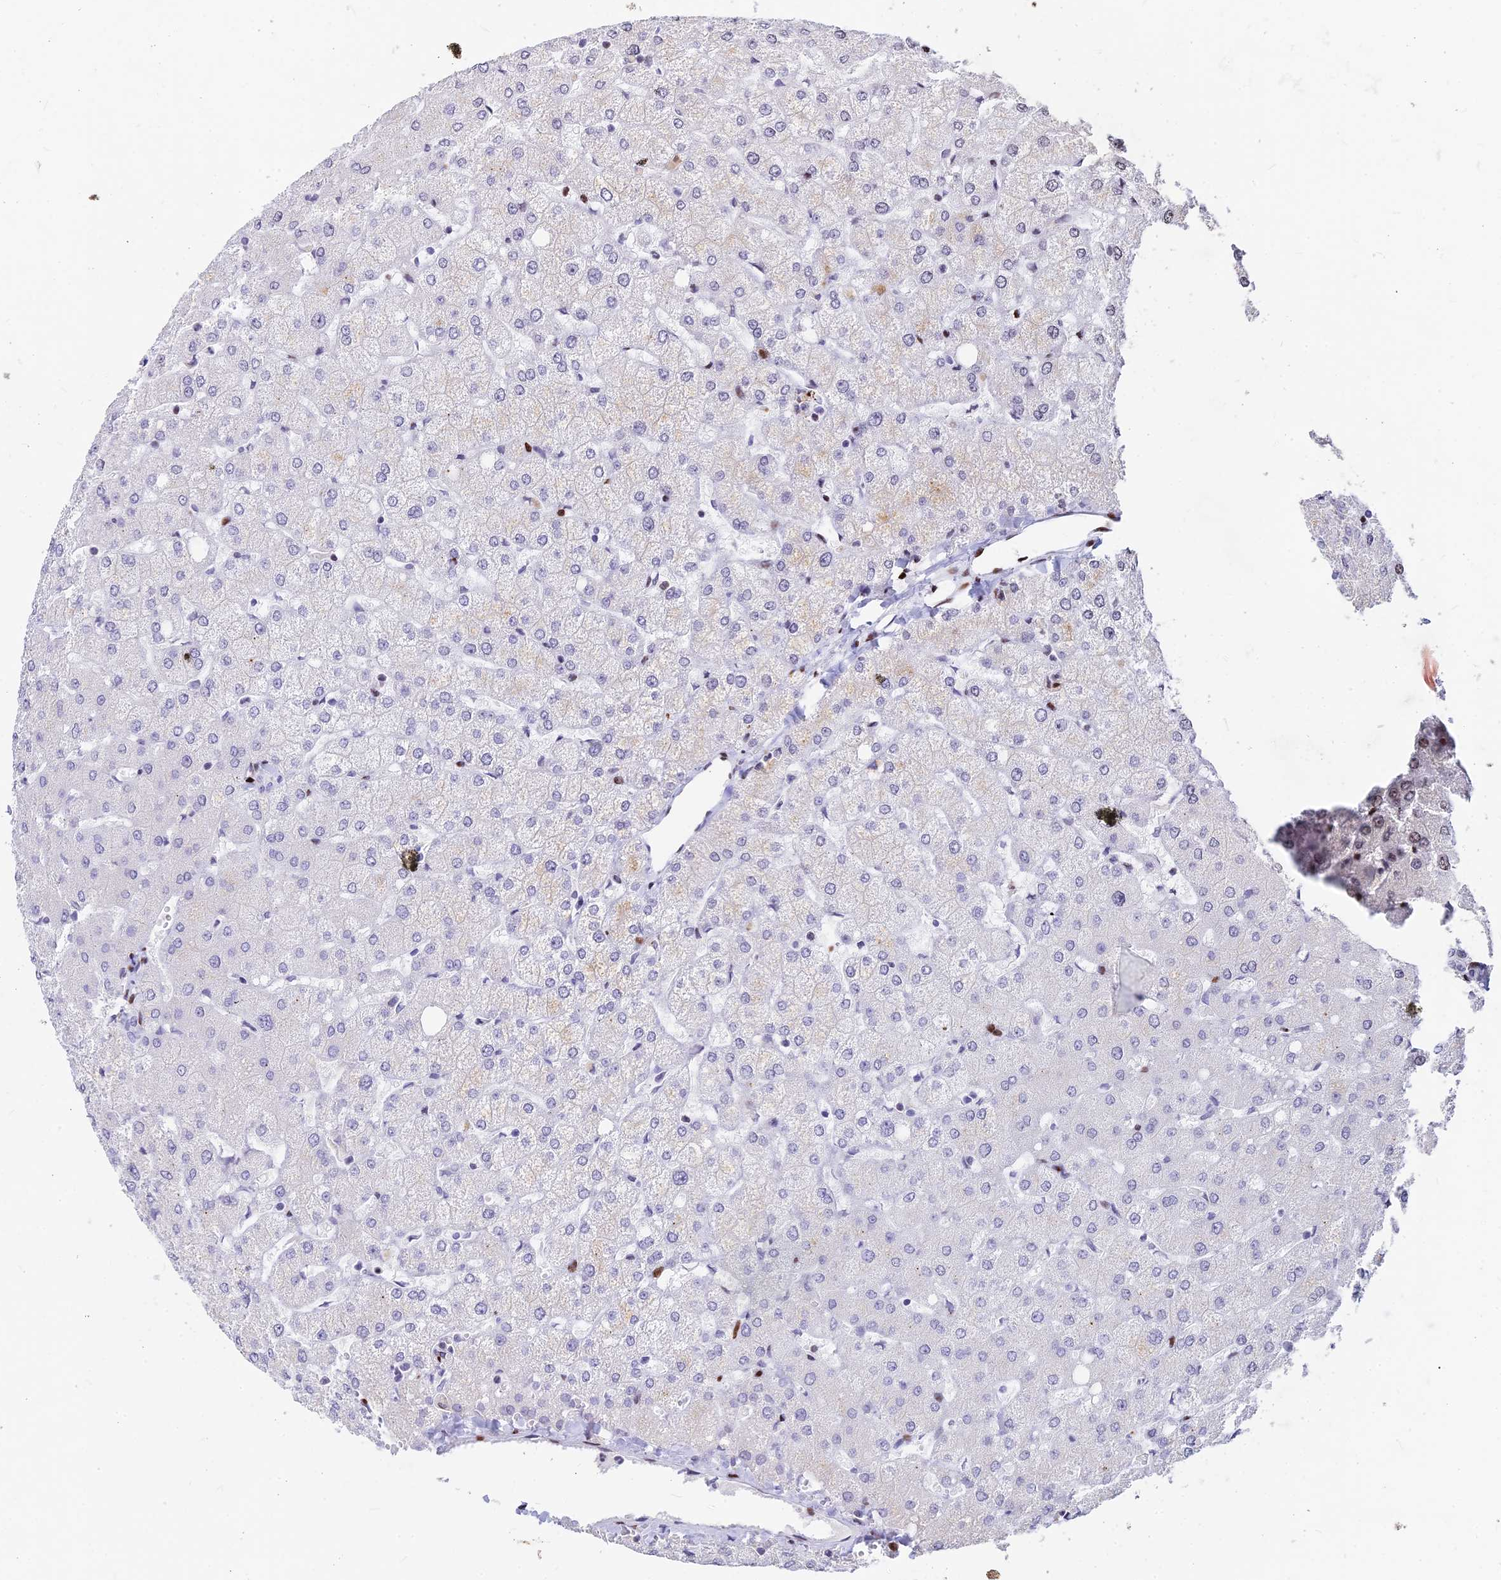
{"staining": {"intensity": "negative", "quantity": "none", "location": "none"}, "tissue": "liver", "cell_type": "Cholangiocytes", "image_type": "normal", "snomed": [{"axis": "morphology", "description": "Normal tissue, NOS"}, {"axis": "topography", "description": "Liver"}], "caption": "The histopathology image displays no significant positivity in cholangiocytes of liver.", "gene": "PRPS1", "patient": {"sex": "female", "age": 54}}